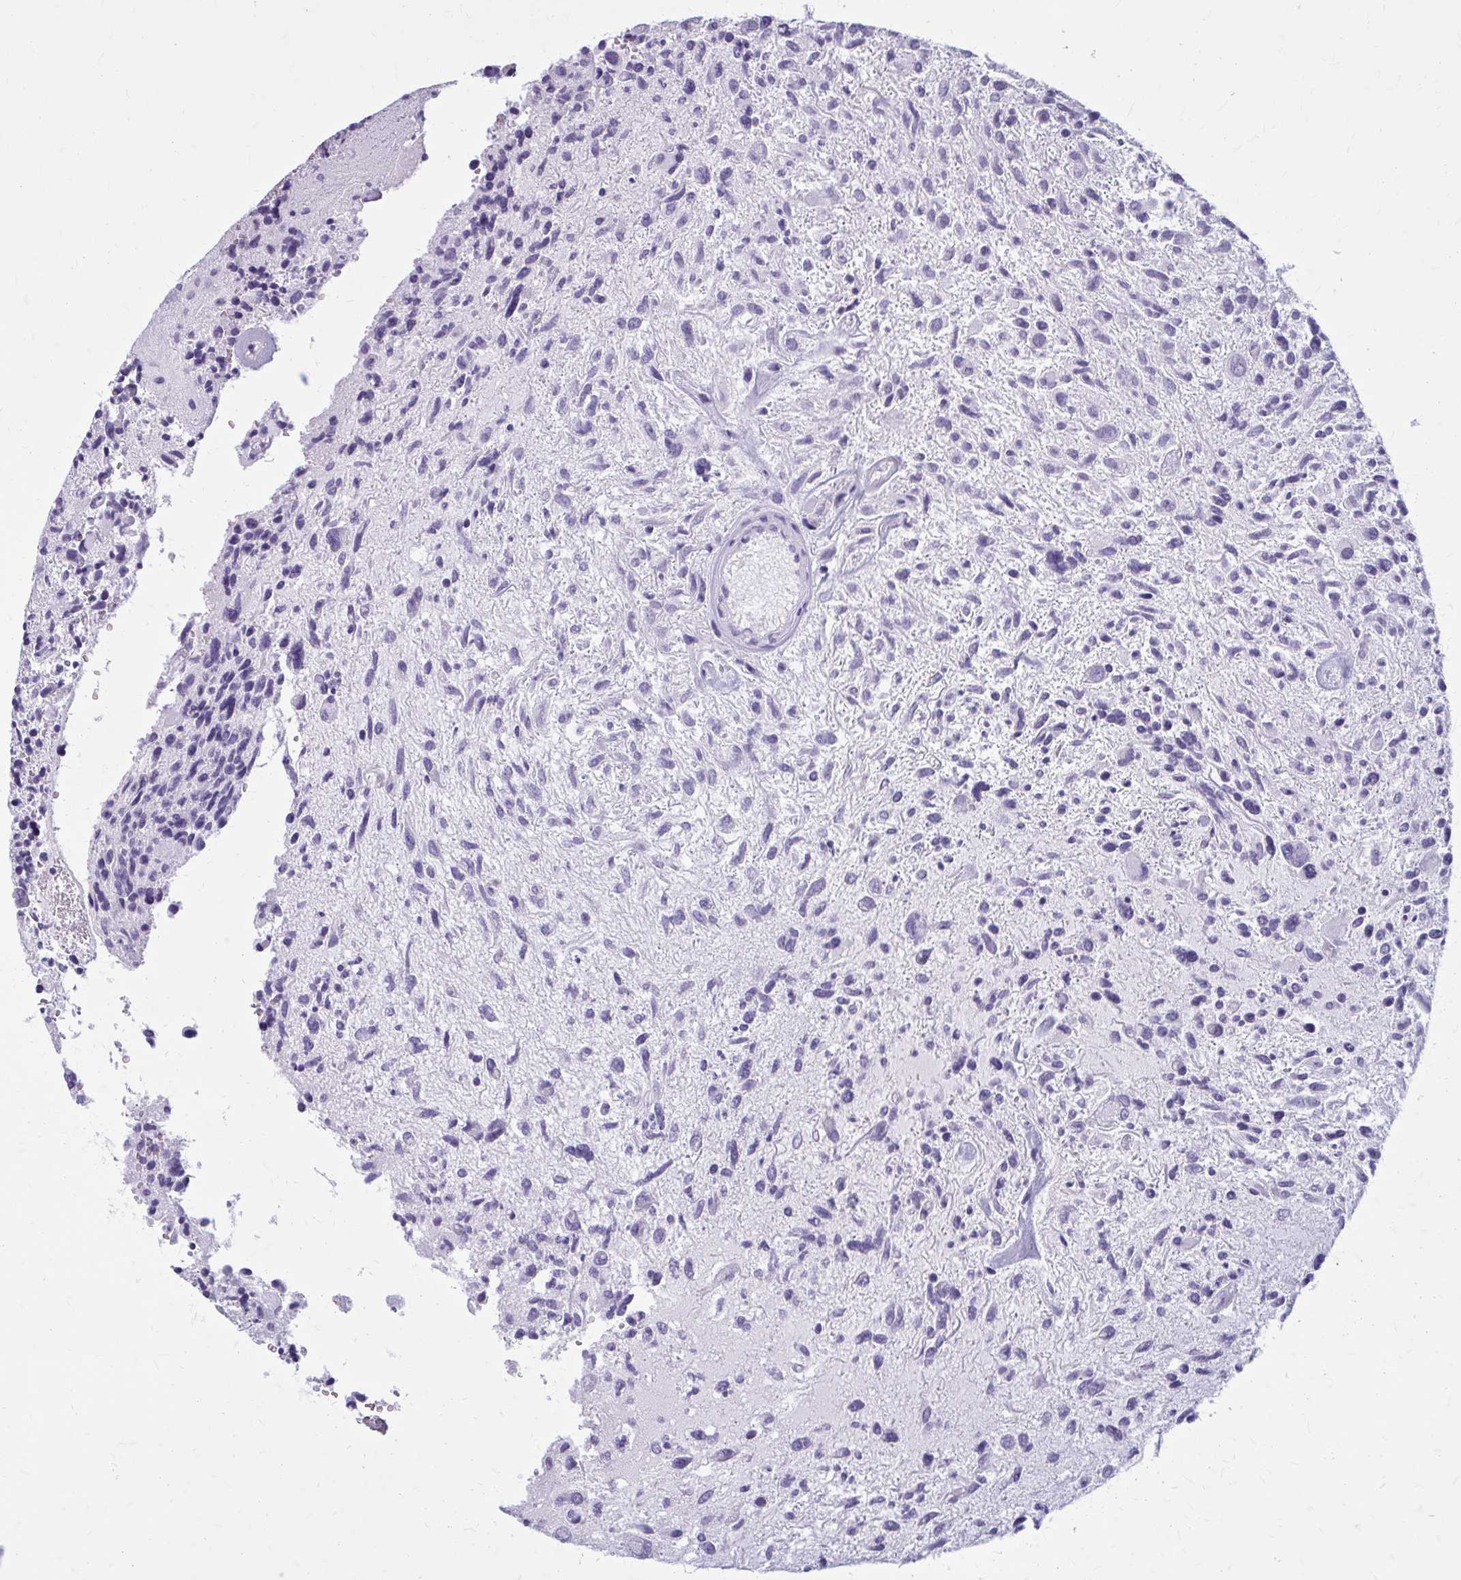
{"staining": {"intensity": "negative", "quantity": "none", "location": "none"}, "tissue": "glioma", "cell_type": "Tumor cells", "image_type": "cancer", "snomed": [{"axis": "morphology", "description": "Glioma, malignant, High grade"}, {"axis": "topography", "description": "Brain"}], "caption": "Protein analysis of glioma demonstrates no significant expression in tumor cells.", "gene": "ZDHHC7", "patient": {"sex": "female", "age": 11}}